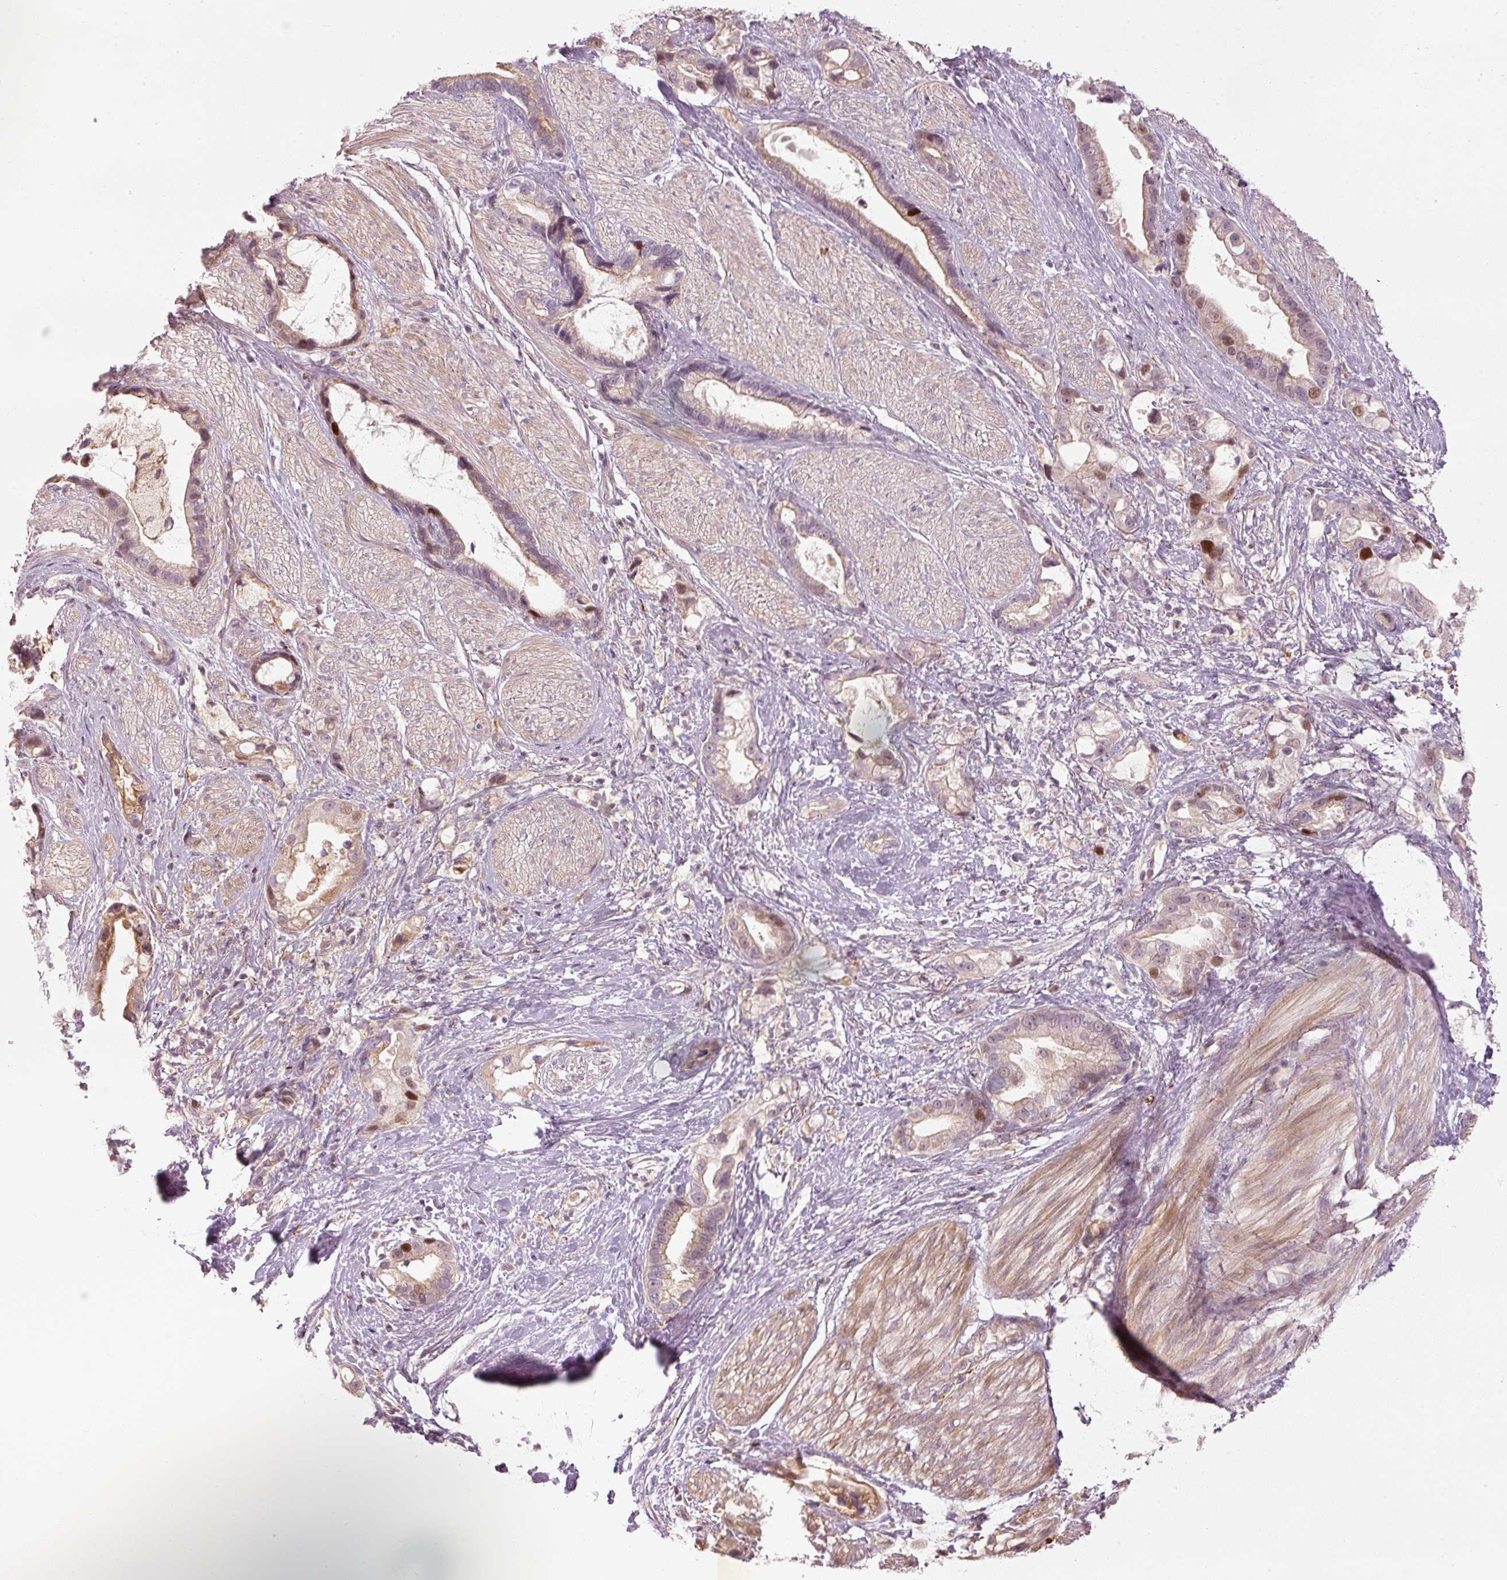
{"staining": {"intensity": "moderate", "quantity": "<25%", "location": "nuclear"}, "tissue": "stomach cancer", "cell_type": "Tumor cells", "image_type": "cancer", "snomed": [{"axis": "morphology", "description": "Adenocarcinoma, NOS"}, {"axis": "topography", "description": "Stomach"}], "caption": "The immunohistochemical stain labels moderate nuclear staining in tumor cells of adenocarcinoma (stomach) tissue.", "gene": "TREX2", "patient": {"sex": "male", "age": 55}}